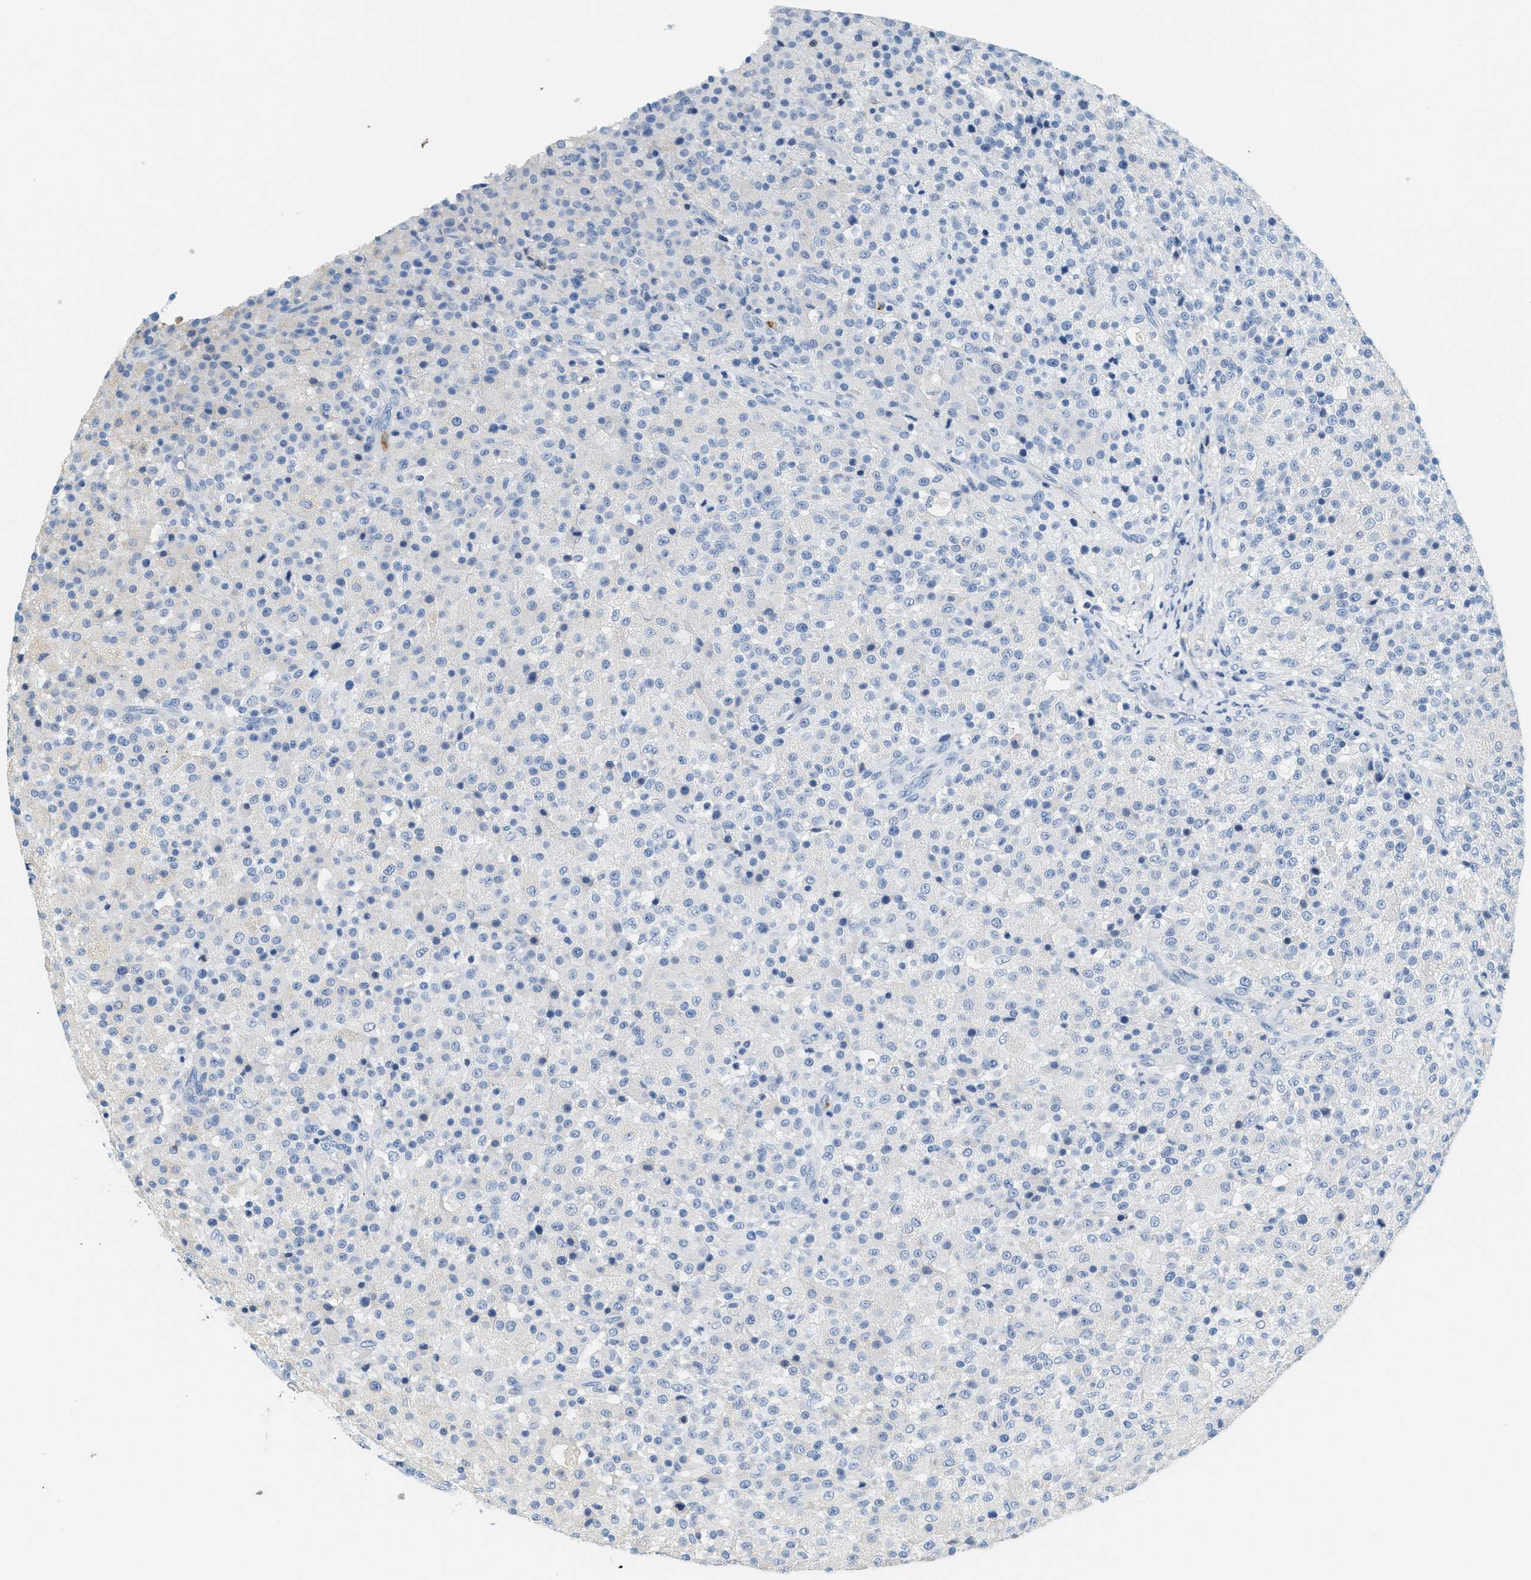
{"staining": {"intensity": "negative", "quantity": "none", "location": "none"}, "tissue": "testis cancer", "cell_type": "Tumor cells", "image_type": "cancer", "snomed": [{"axis": "morphology", "description": "Seminoma, NOS"}, {"axis": "topography", "description": "Testis"}], "caption": "High power microscopy micrograph of an immunohistochemistry image of testis seminoma, revealing no significant positivity in tumor cells. (Immunohistochemistry, brightfield microscopy, high magnification).", "gene": "LCN2", "patient": {"sex": "male", "age": 59}}